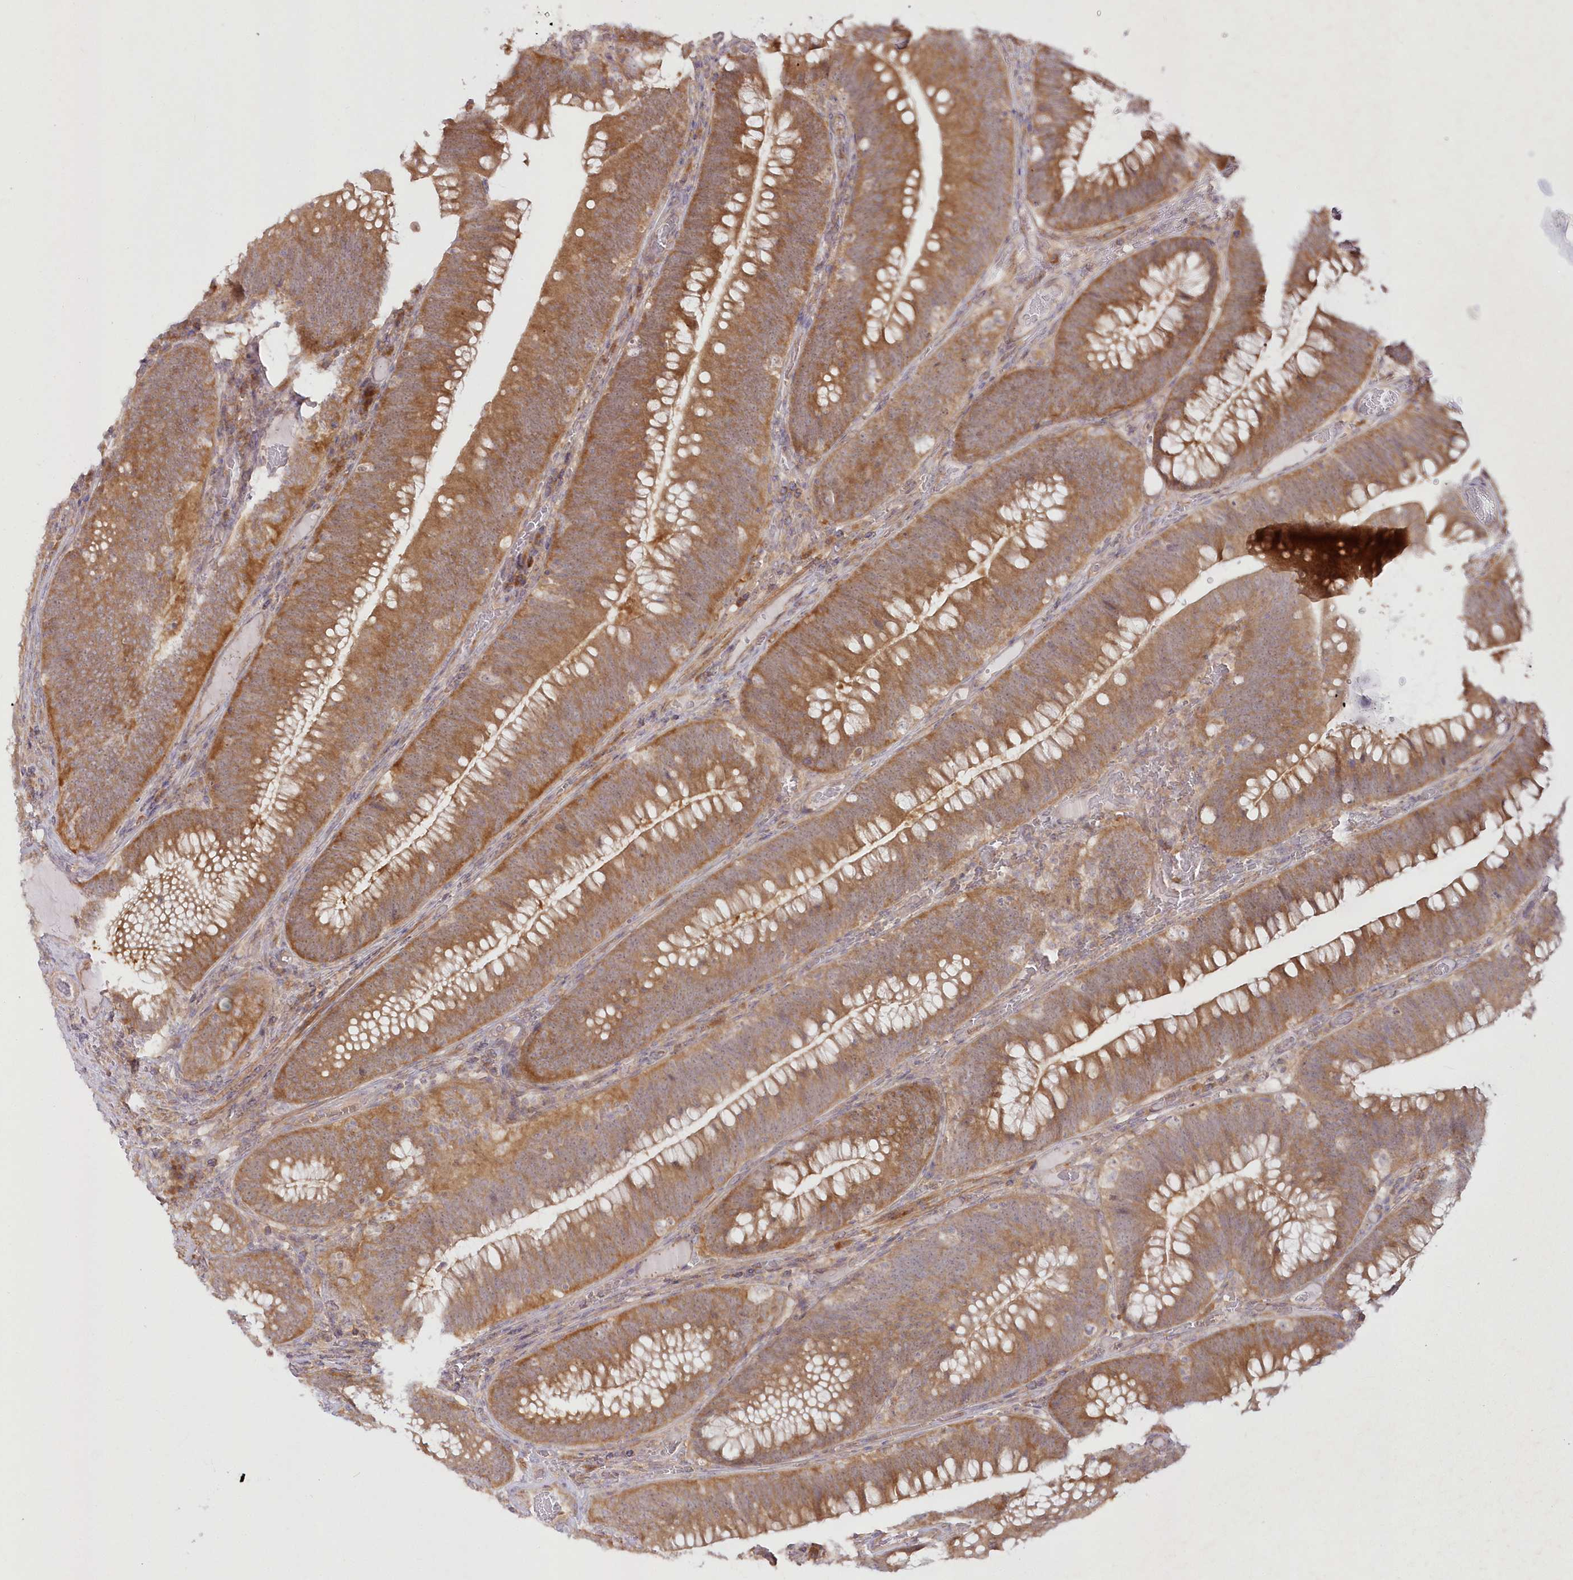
{"staining": {"intensity": "moderate", "quantity": ">75%", "location": "cytoplasmic/membranous"}, "tissue": "colorectal cancer", "cell_type": "Tumor cells", "image_type": "cancer", "snomed": [{"axis": "morphology", "description": "Normal tissue, NOS"}, {"axis": "topography", "description": "Colon"}], "caption": "This micrograph demonstrates colorectal cancer stained with IHC to label a protein in brown. The cytoplasmic/membranous of tumor cells show moderate positivity for the protein. Nuclei are counter-stained blue.", "gene": "IPMK", "patient": {"sex": "female", "age": 82}}